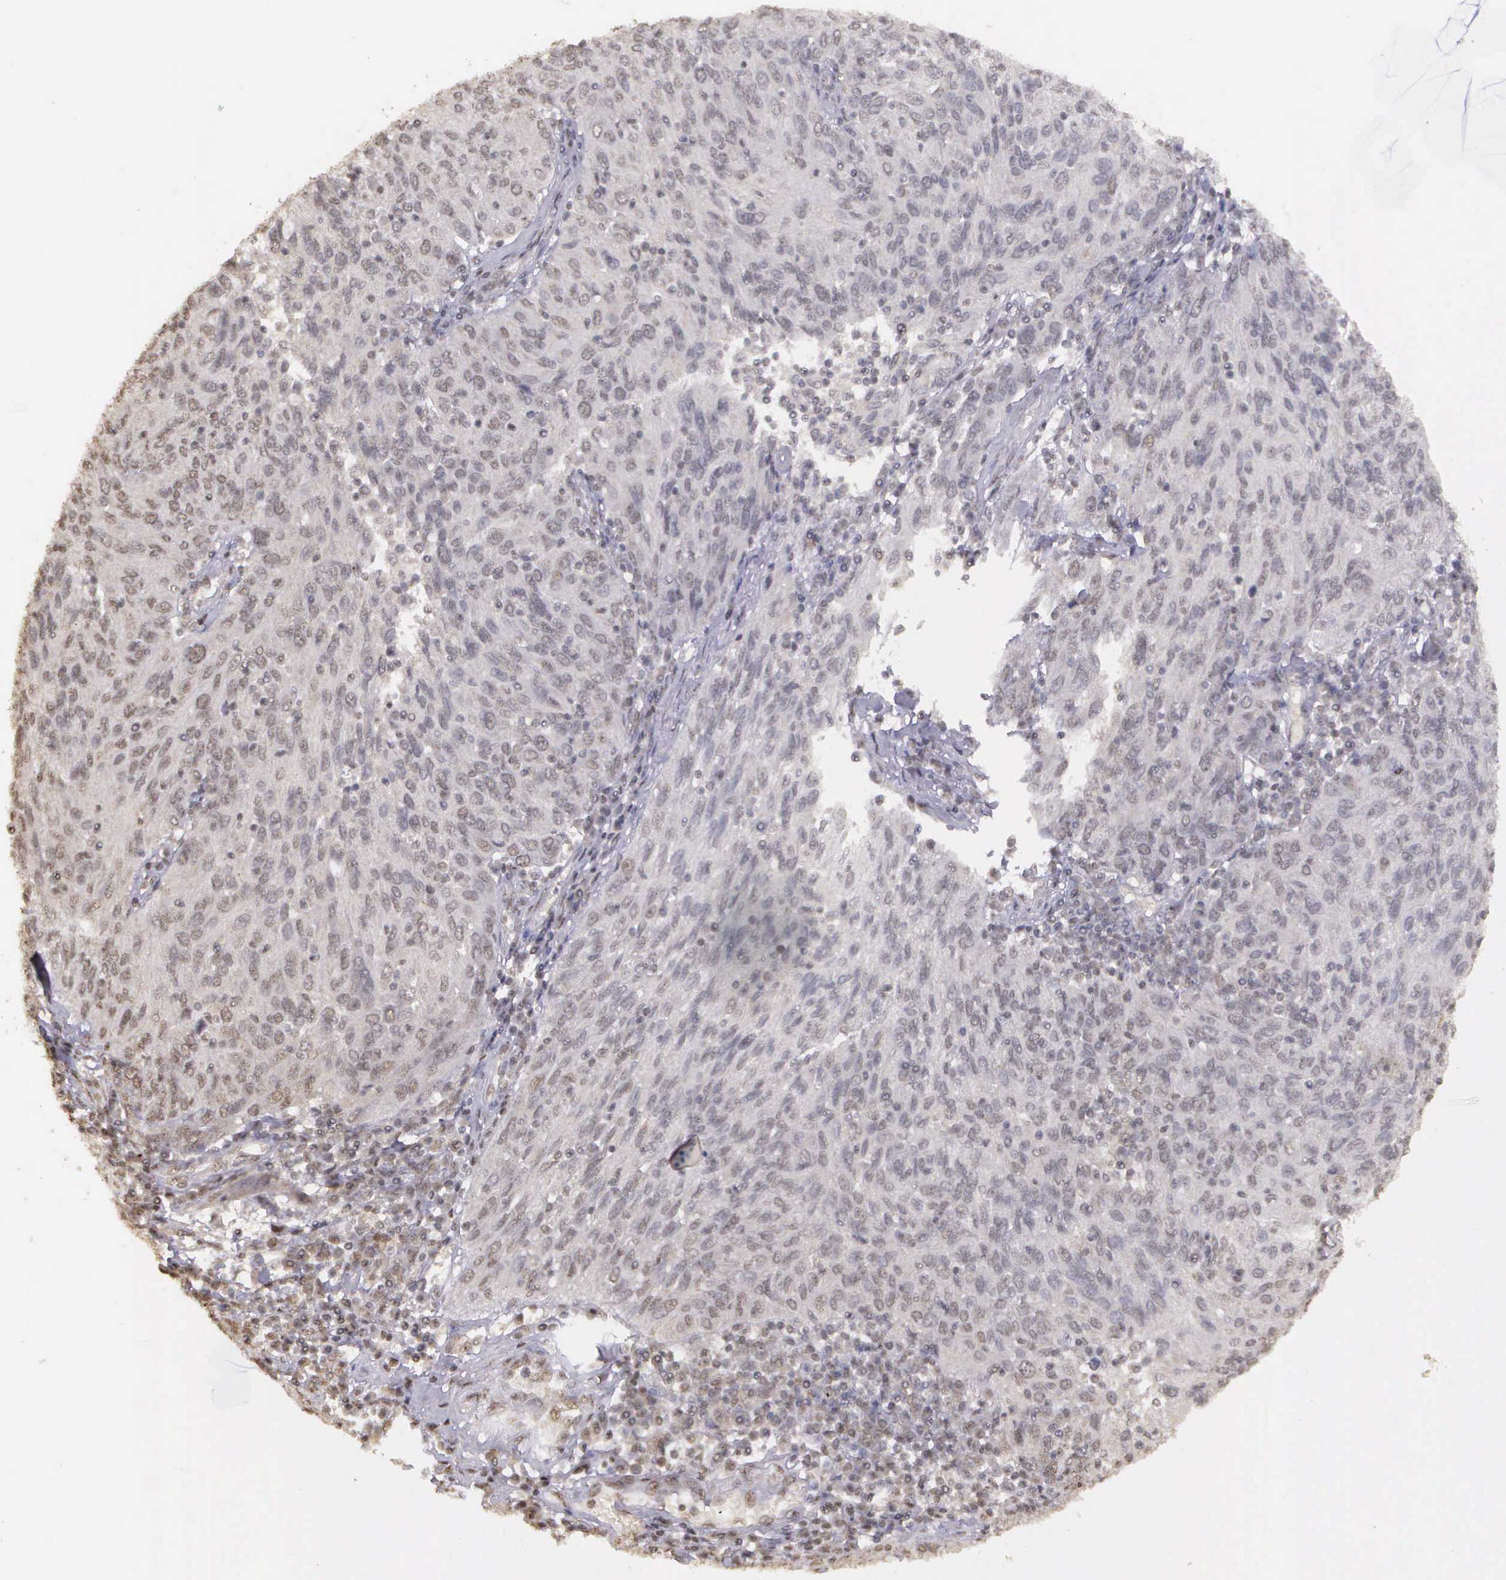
{"staining": {"intensity": "negative", "quantity": "none", "location": "none"}, "tissue": "ovarian cancer", "cell_type": "Tumor cells", "image_type": "cancer", "snomed": [{"axis": "morphology", "description": "Carcinoma, endometroid"}, {"axis": "topography", "description": "Ovary"}], "caption": "DAB (3,3'-diaminobenzidine) immunohistochemical staining of ovarian endometroid carcinoma reveals no significant staining in tumor cells. (DAB (3,3'-diaminobenzidine) IHC, high magnification).", "gene": "ARMCX5", "patient": {"sex": "female", "age": 50}}